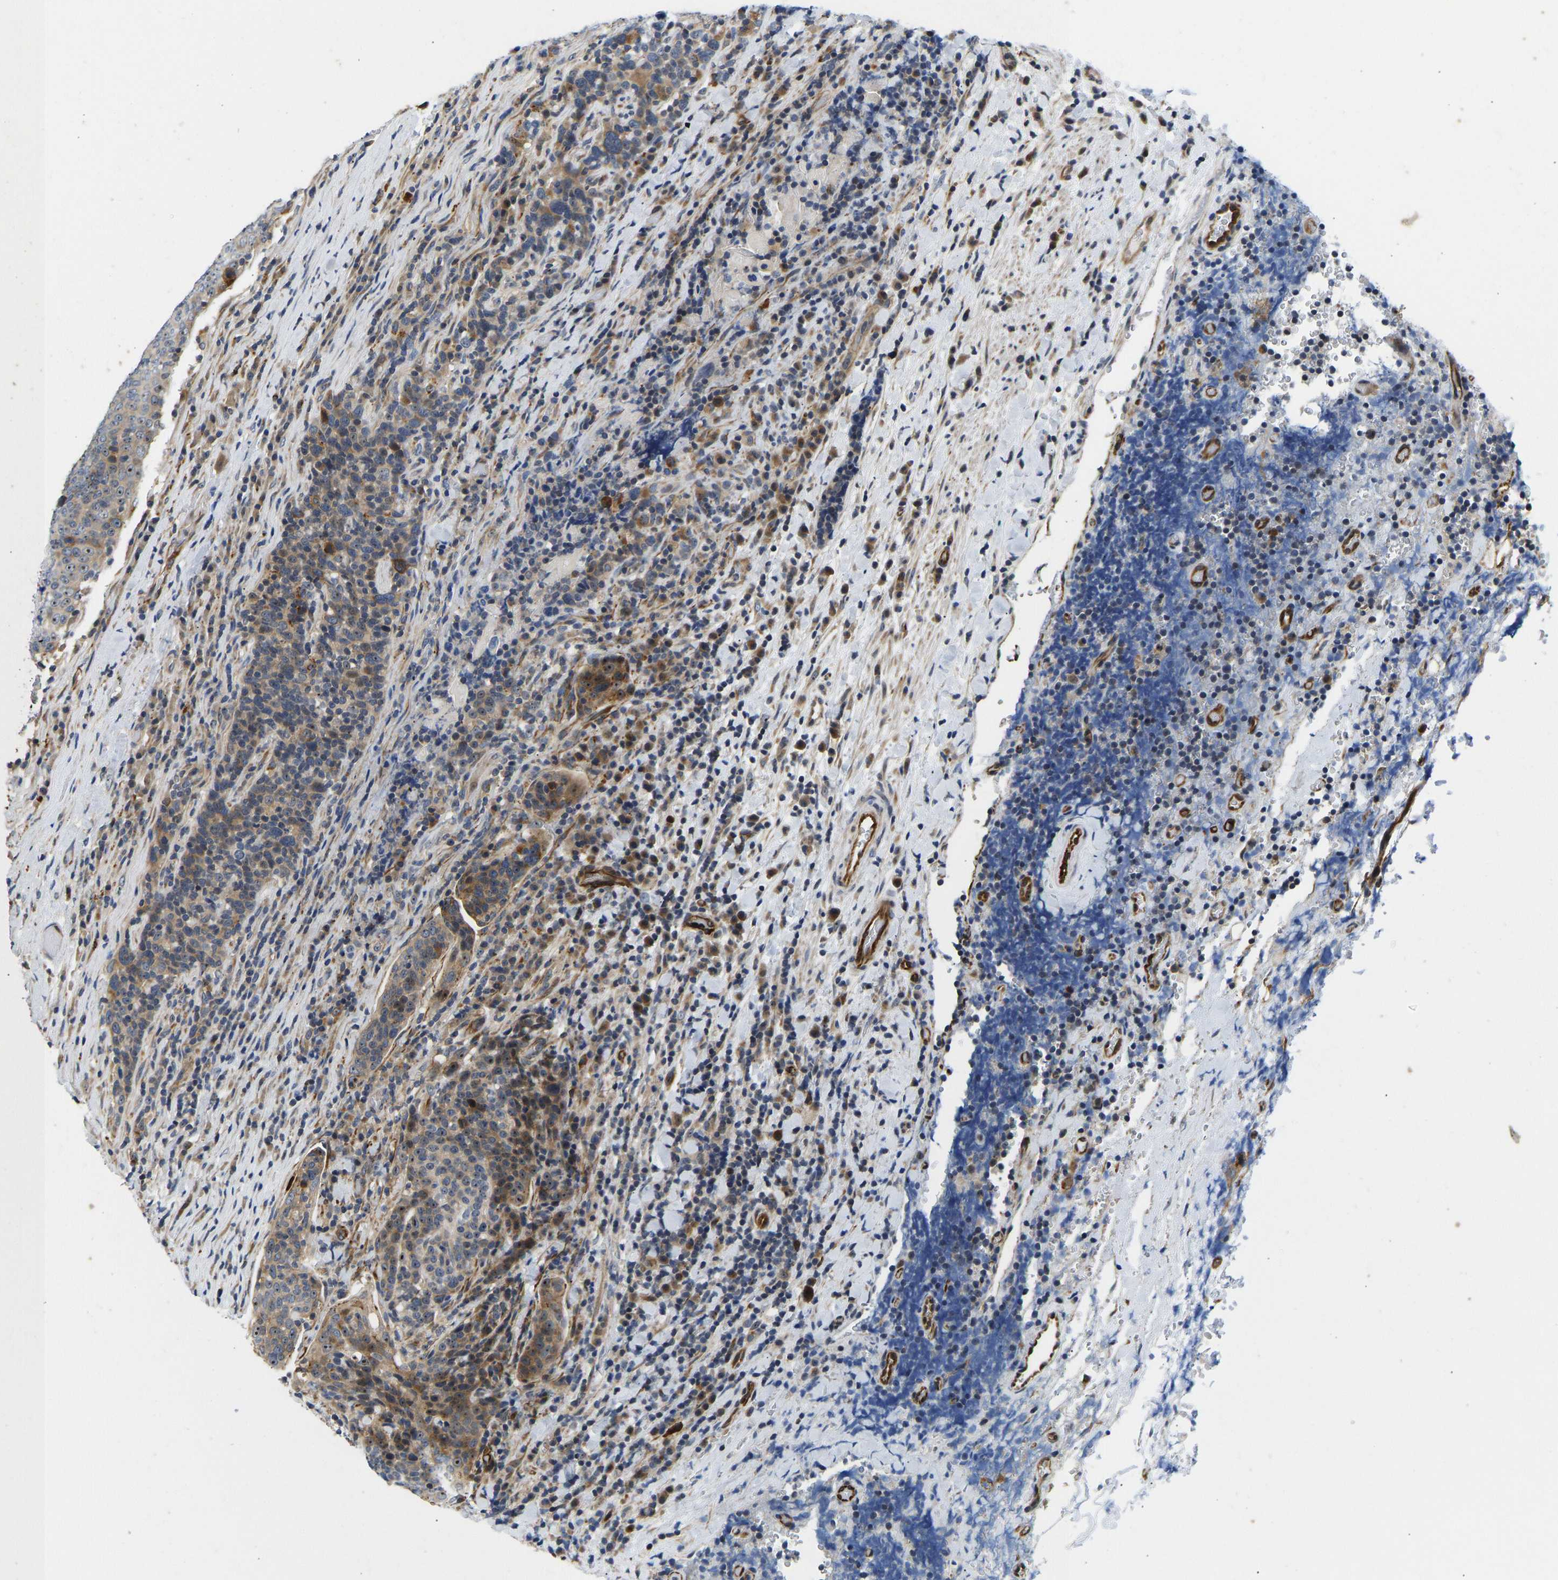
{"staining": {"intensity": "moderate", "quantity": "<25%", "location": "cytoplasmic/membranous,nuclear"}, "tissue": "head and neck cancer", "cell_type": "Tumor cells", "image_type": "cancer", "snomed": [{"axis": "morphology", "description": "Squamous cell carcinoma, NOS"}, {"axis": "morphology", "description": "Squamous cell carcinoma, metastatic, NOS"}, {"axis": "topography", "description": "Lymph node"}, {"axis": "topography", "description": "Head-Neck"}], "caption": "Immunohistochemical staining of human head and neck cancer demonstrates moderate cytoplasmic/membranous and nuclear protein staining in approximately <25% of tumor cells.", "gene": "RESF1", "patient": {"sex": "male", "age": 62}}